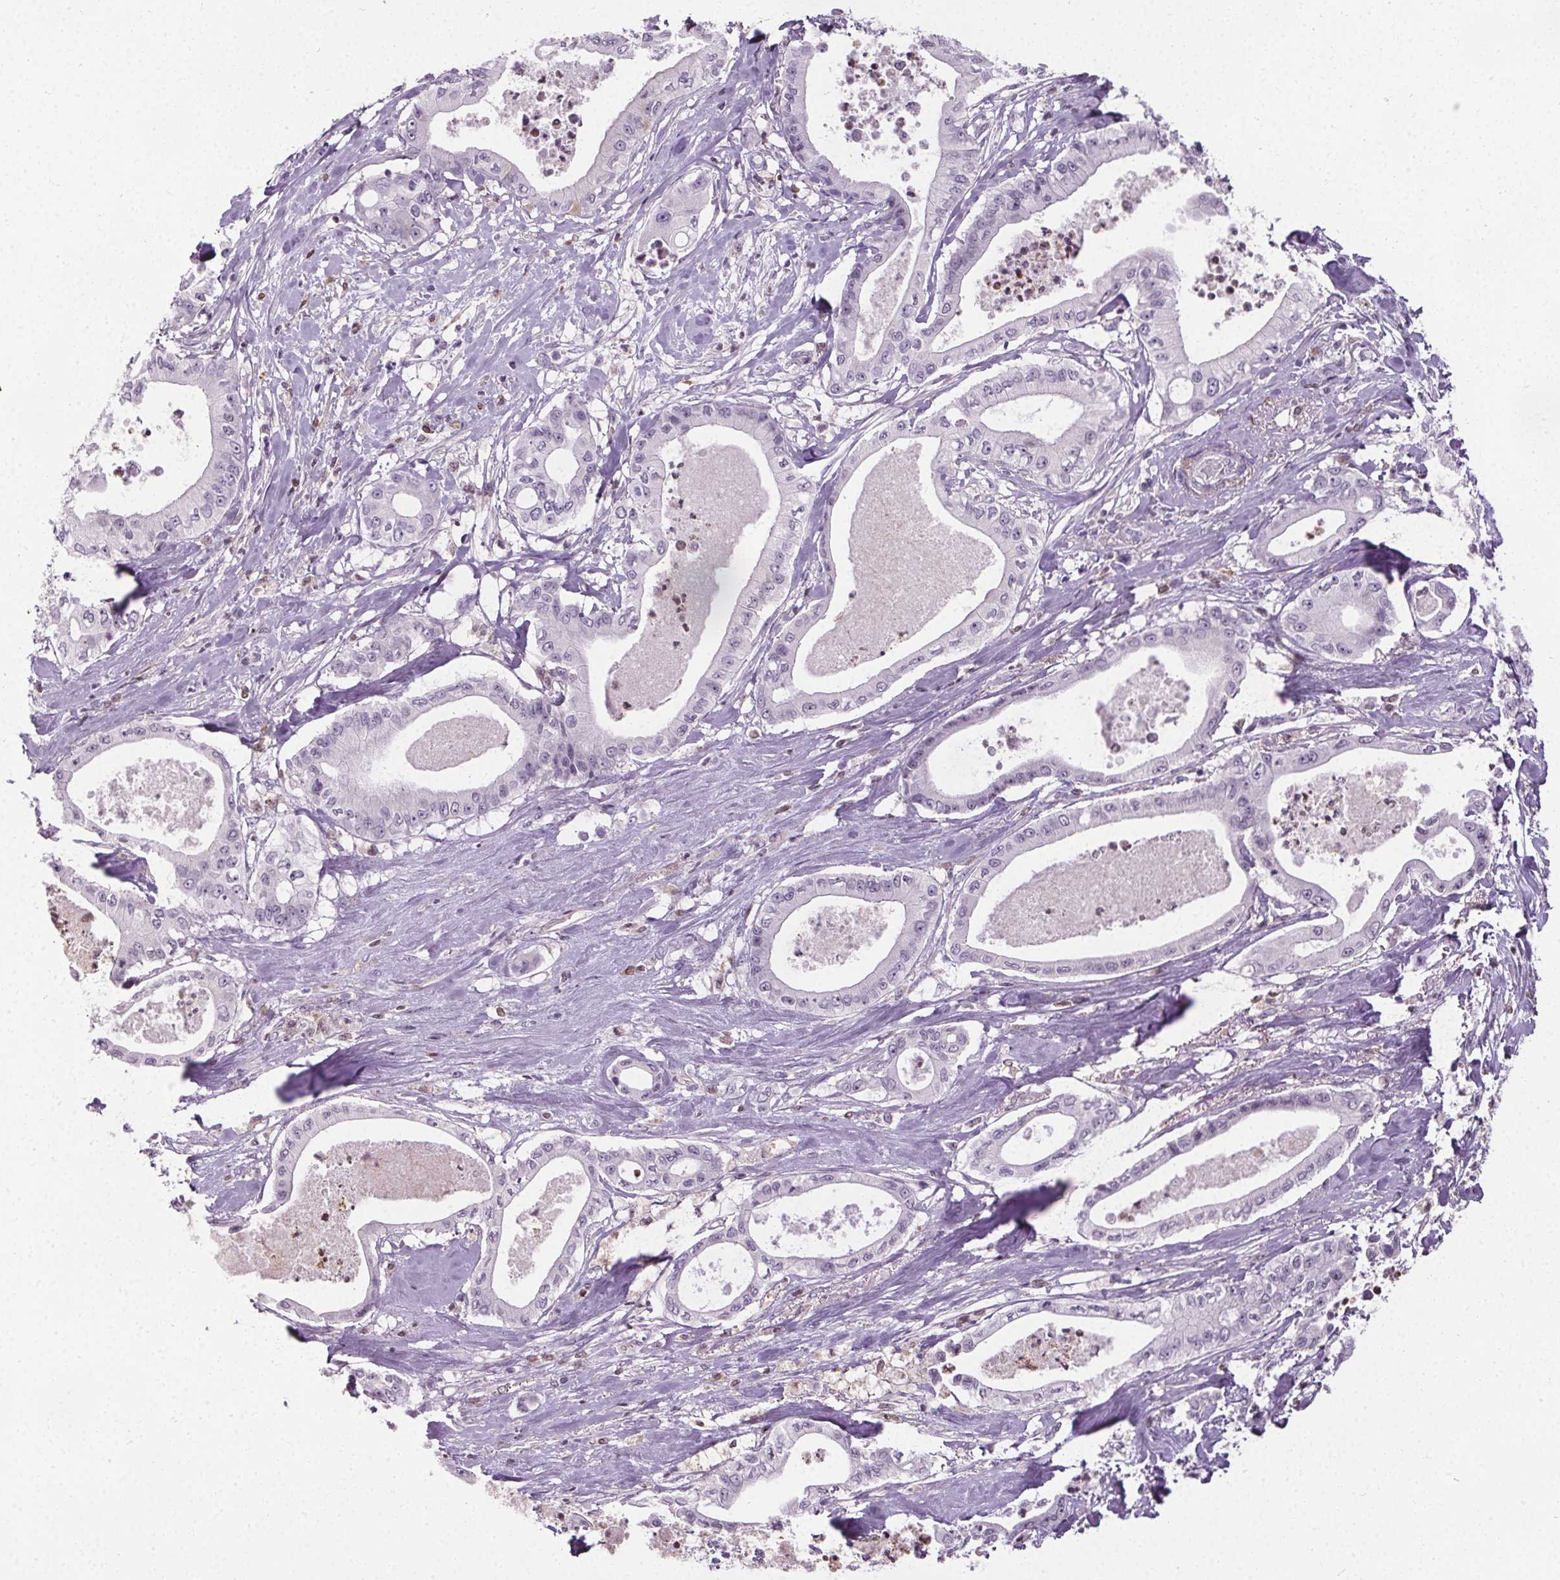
{"staining": {"intensity": "negative", "quantity": "none", "location": "none"}, "tissue": "pancreatic cancer", "cell_type": "Tumor cells", "image_type": "cancer", "snomed": [{"axis": "morphology", "description": "Adenocarcinoma, NOS"}, {"axis": "topography", "description": "Pancreas"}], "caption": "Tumor cells are negative for protein expression in human pancreatic cancer.", "gene": "TMEM240", "patient": {"sex": "male", "age": 71}}